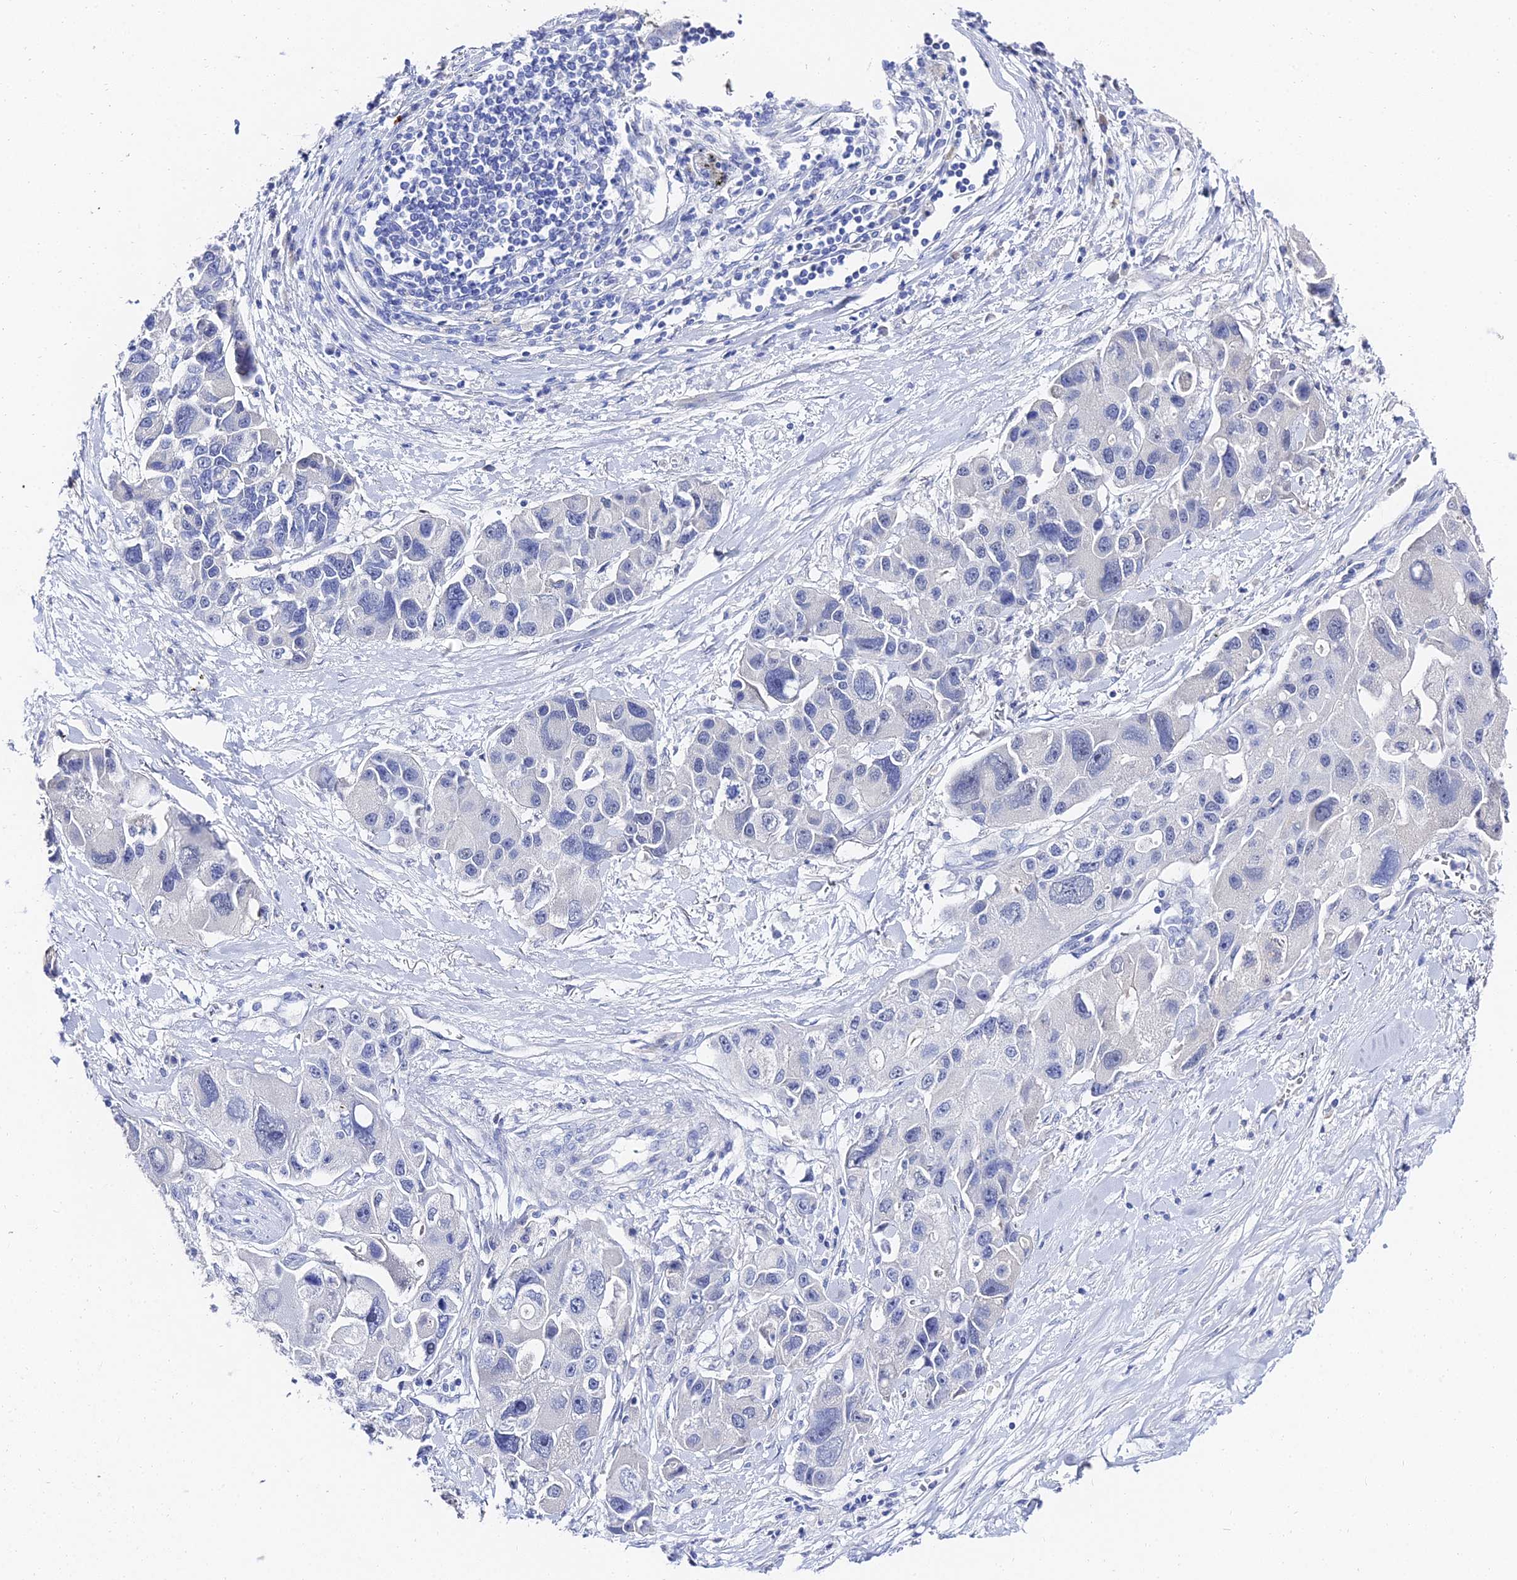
{"staining": {"intensity": "negative", "quantity": "none", "location": "none"}, "tissue": "lung cancer", "cell_type": "Tumor cells", "image_type": "cancer", "snomed": [{"axis": "morphology", "description": "Adenocarcinoma, NOS"}, {"axis": "topography", "description": "Lung"}], "caption": "The micrograph exhibits no significant expression in tumor cells of lung cancer.", "gene": "KRT17", "patient": {"sex": "female", "age": 54}}